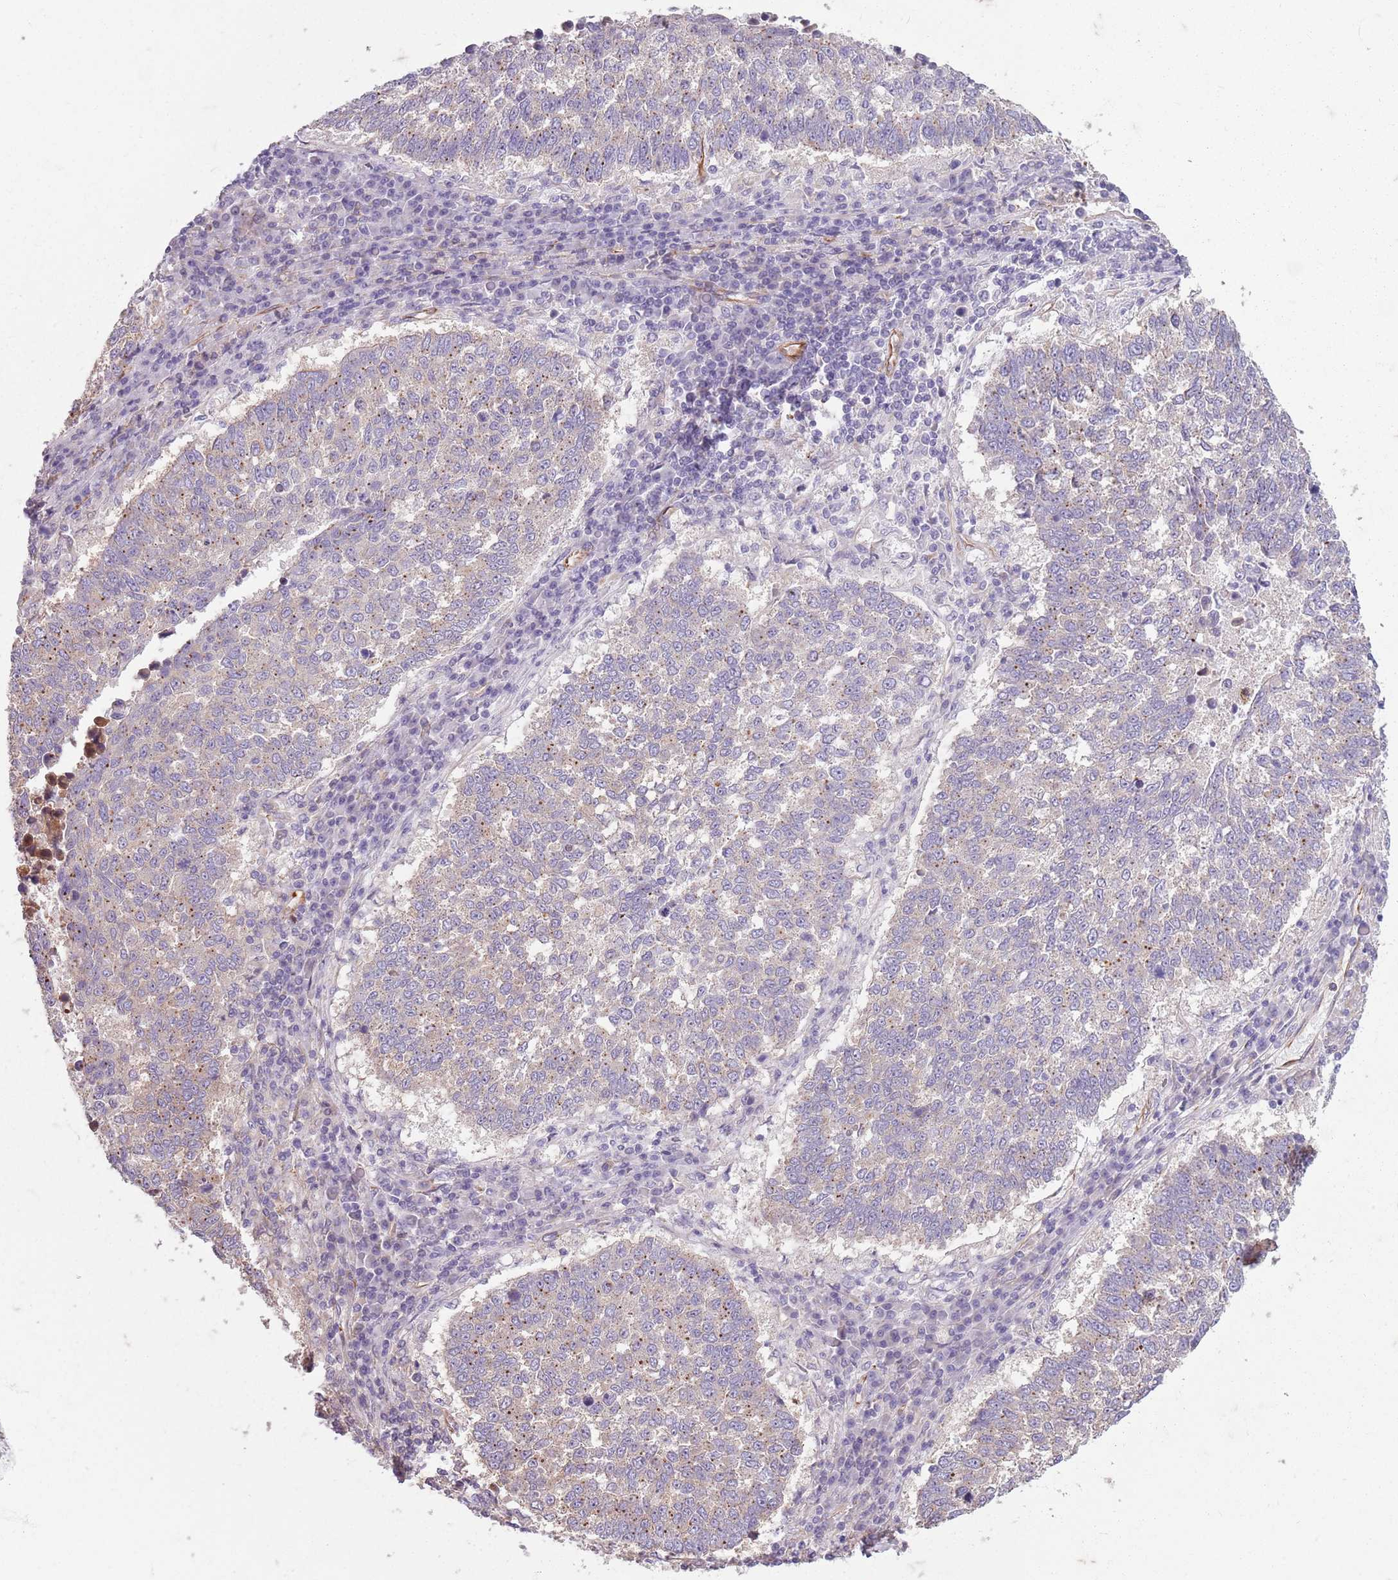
{"staining": {"intensity": "moderate", "quantity": "<25%", "location": "cytoplasmic/membranous"}, "tissue": "lung cancer", "cell_type": "Tumor cells", "image_type": "cancer", "snomed": [{"axis": "morphology", "description": "Squamous cell carcinoma, NOS"}, {"axis": "topography", "description": "Lung"}], "caption": "Human lung cancer stained with a brown dye demonstrates moderate cytoplasmic/membranous positive staining in approximately <25% of tumor cells.", "gene": "TAS2R38", "patient": {"sex": "male", "age": 73}}